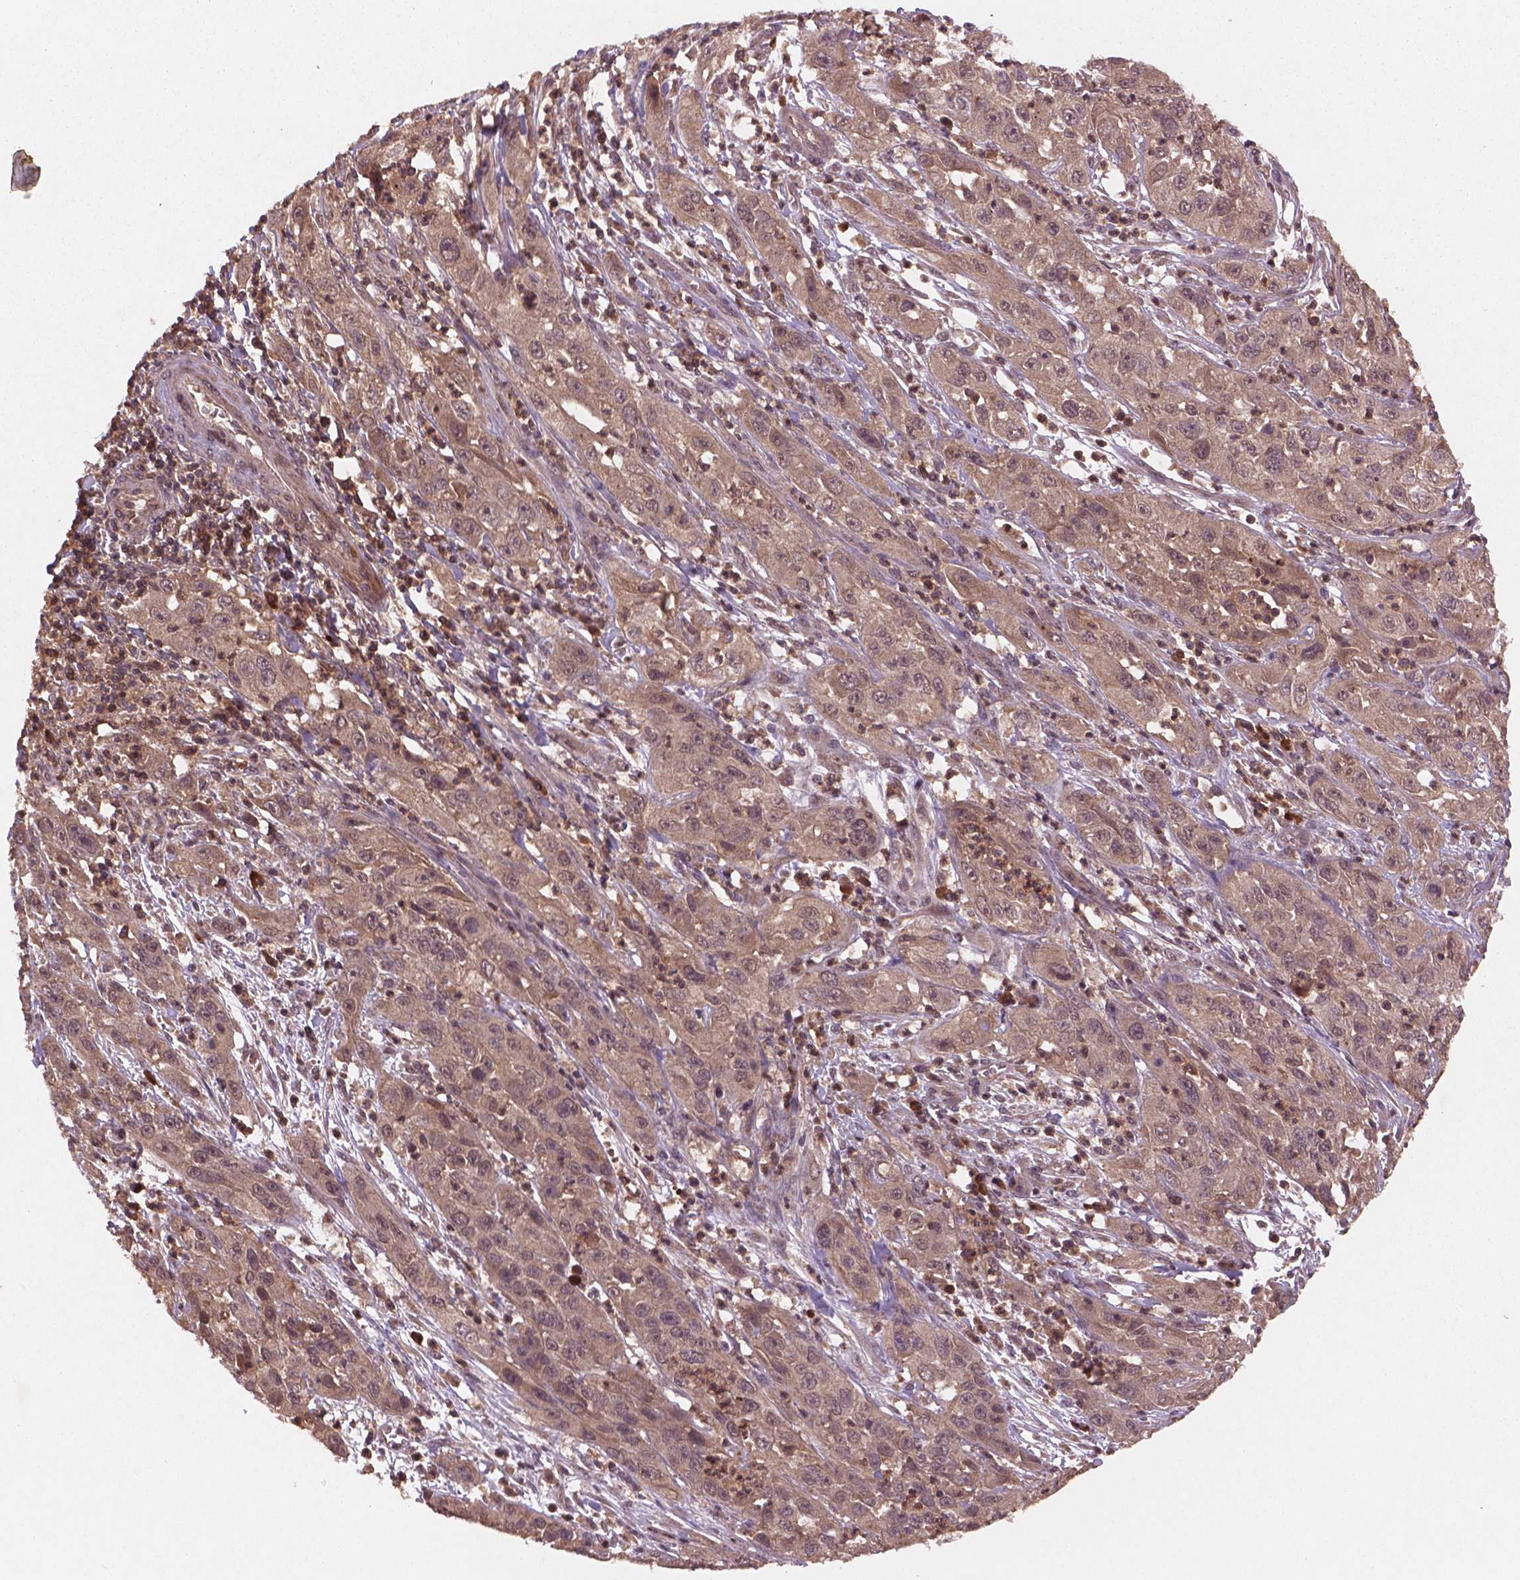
{"staining": {"intensity": "weak", "quantity": ">75%", "location": "cytoplasmic/membranous,nuclear"}, "tissue": "cervical cancer", "cell_type": "Tumor cells", "image_type": "cancer", "snomed": [{"axis": "morphology", "description": "Squamous cell carcinoma, NOS"}, {"axis": "topography", "description": "Cervix"}], "caption": "This is a micrograph of IHC staining of cervical cancer, which shows weak staining in the cytoplasmic/membranous and nuclear of tumor cells.", "gene": "NIPAL2", "patient": {"sex": "female", "age": 32}}